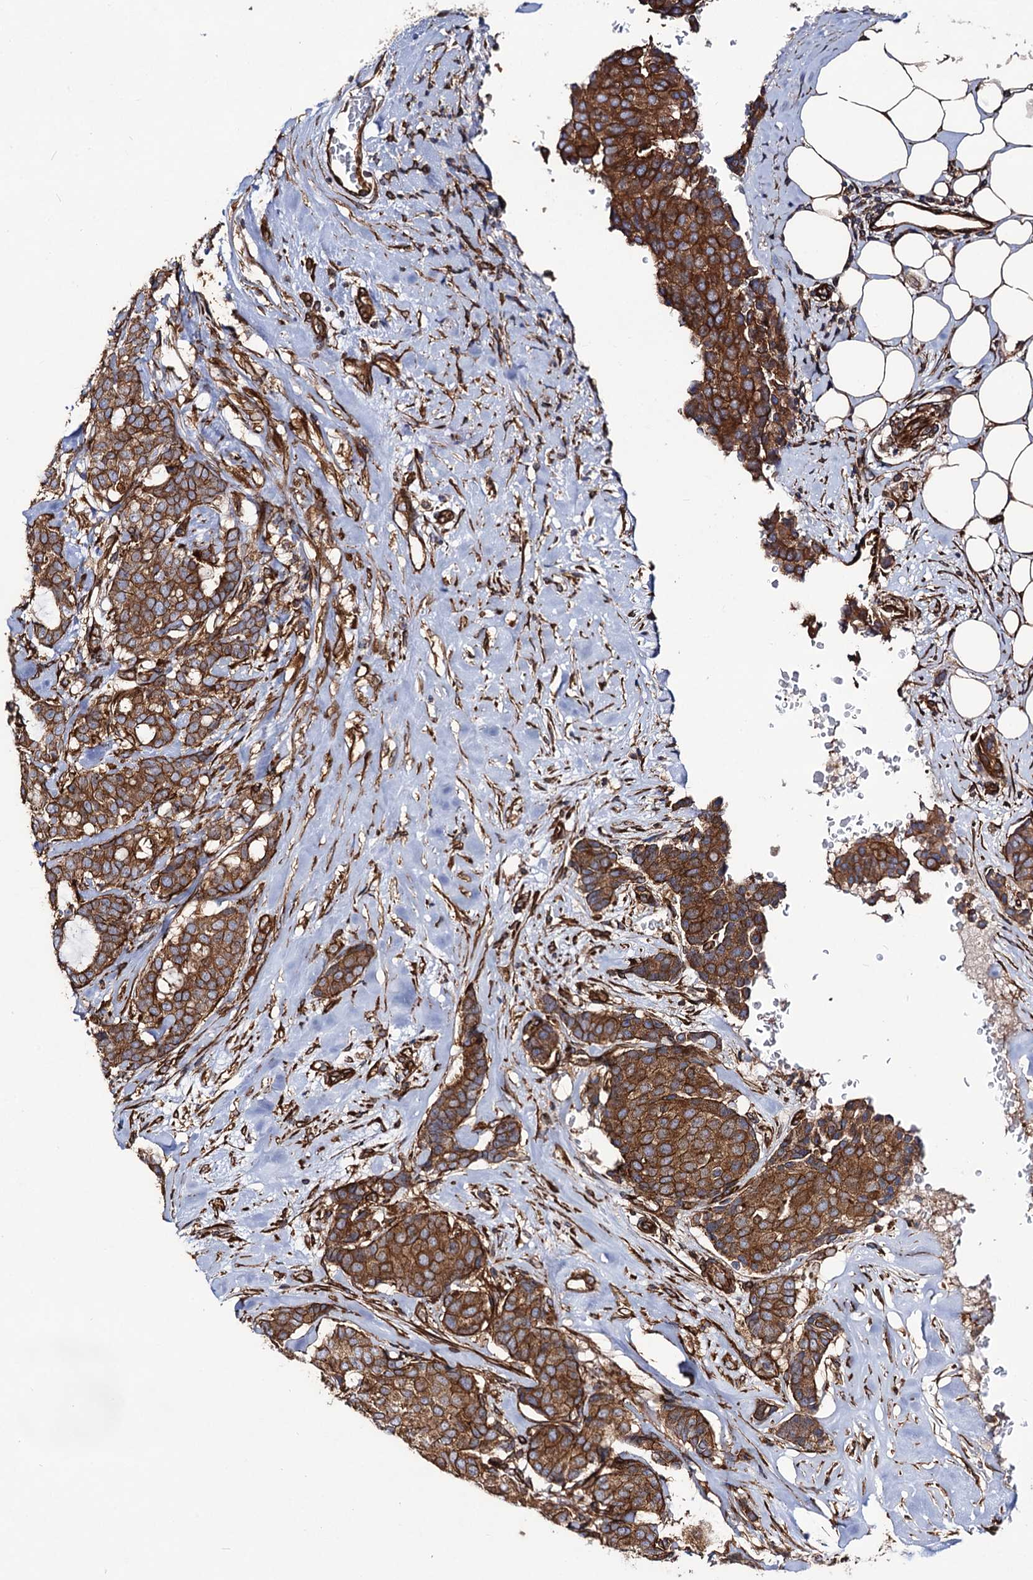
{"staining": {"intensity": "strong", "quantity": ">75%", "location": "cytoplasmic/membranous"}, "tissue": "breast cancer", "cell_type": "Tumor cells", "image_type": "cancer", "snomed": [{"axis": "morphology", "description": "Duct carcinoma"}, {"axis": "topography", "description": "Breast"}], "caption": "Invasive ductal carcinoma (breast) was stained to show a protein in brown. There is high levels of strong cytoplasmic/membranous staining in about >75% of tumor cells.", "gene": "CIP2A", "patient": {"sex": "female", "age": 75}}